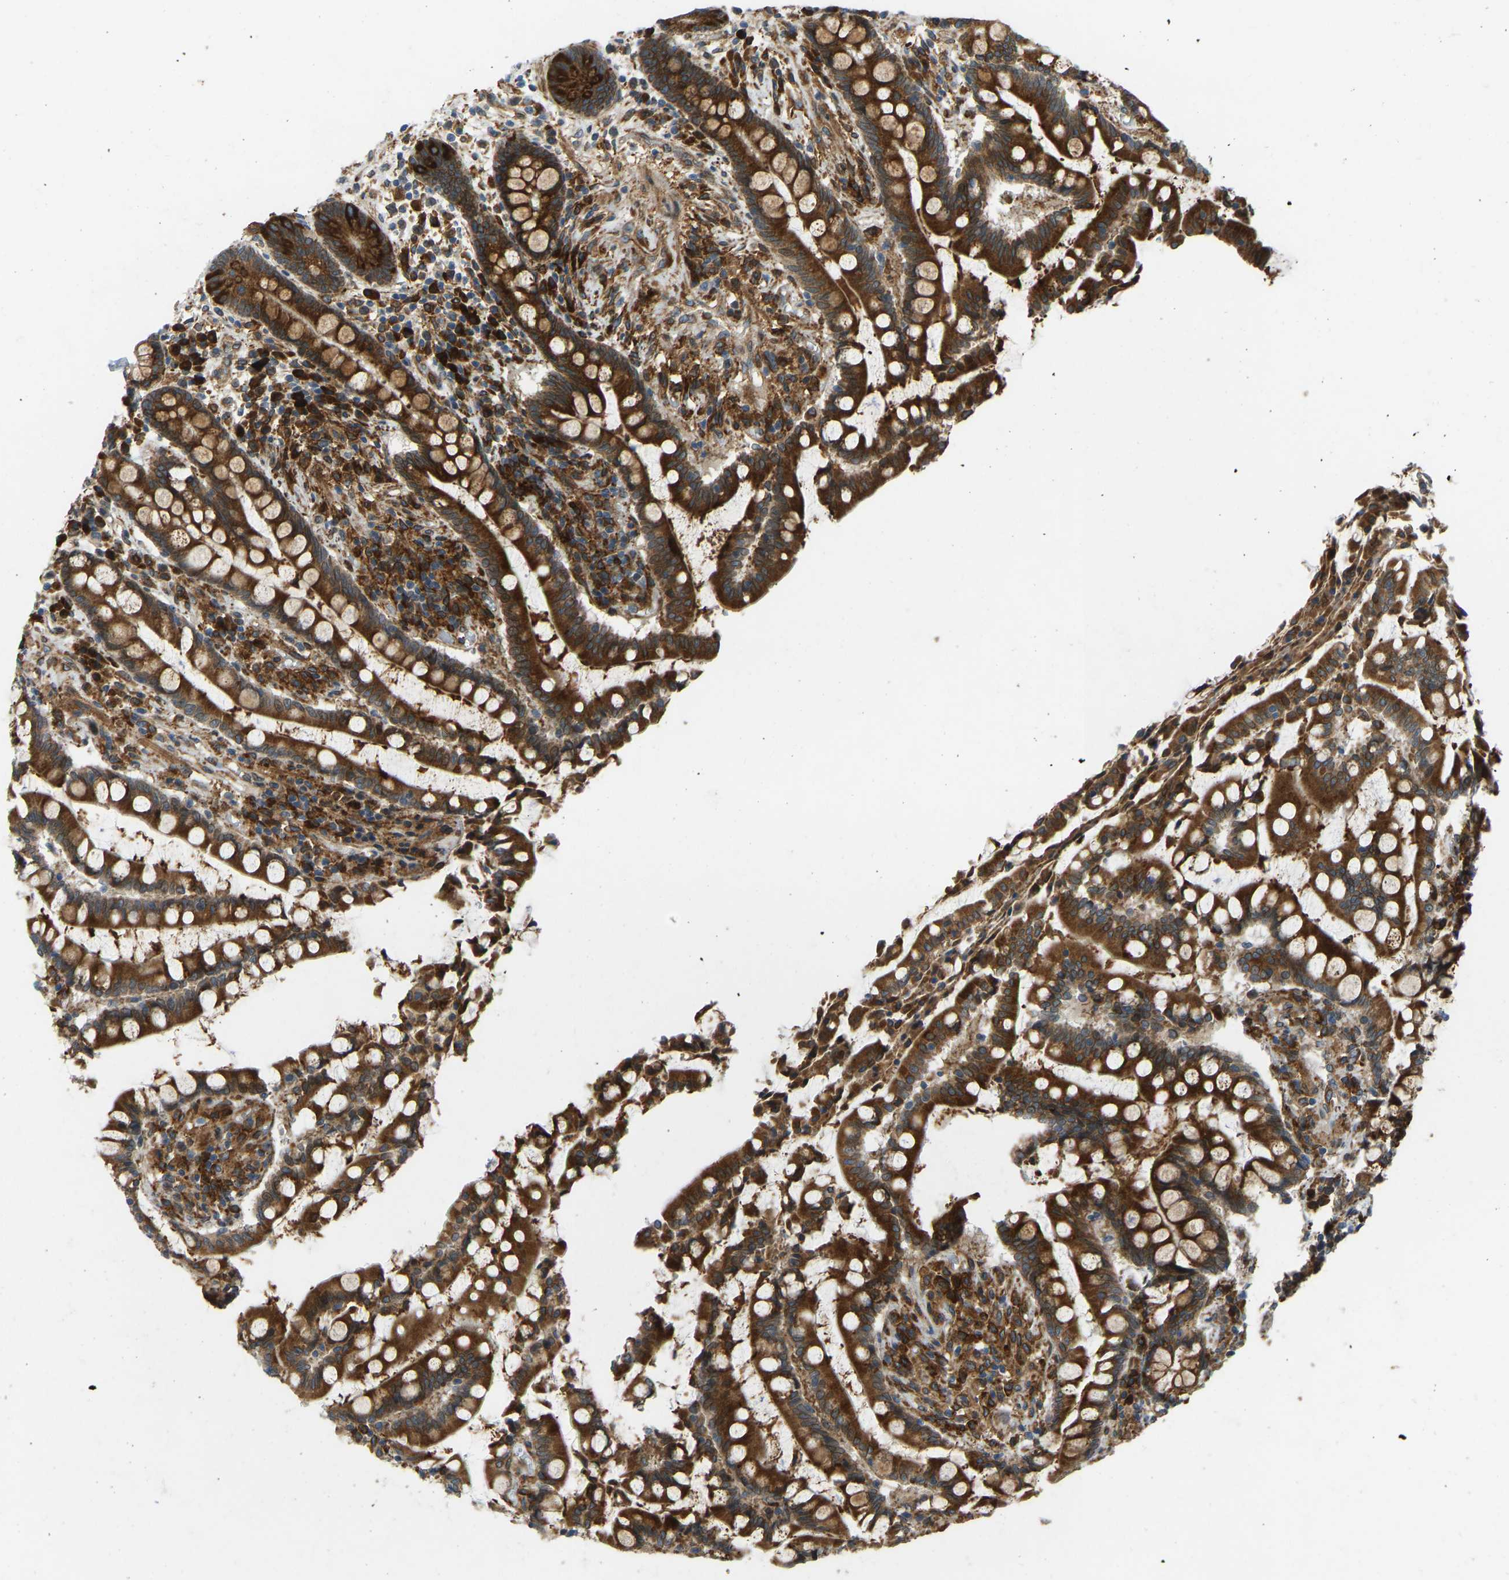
{"staining": {"intensity": "weak", "quantity": ">75%", "location": "cytoplasmic/membranous"}, "tissue": "colon", "cell_type": "Endothelial cells", "image_type": "normal", "snomed": [{"axis": "morphology", "description": "Normal tissue, NOS"}, {"axis": "topography", "description": "Colon"}], "caption": "IHC histopathology image of benign colon: human colon stained using immunohistochemistry displays low levels of weak protein expression localized specifically in the cytoplasmic/membranous of endothelial cells, appearing as a cytoplasmic/membranous brown color.", "gene": "OS9", "patient": {"sex": "male", "age": 73}}